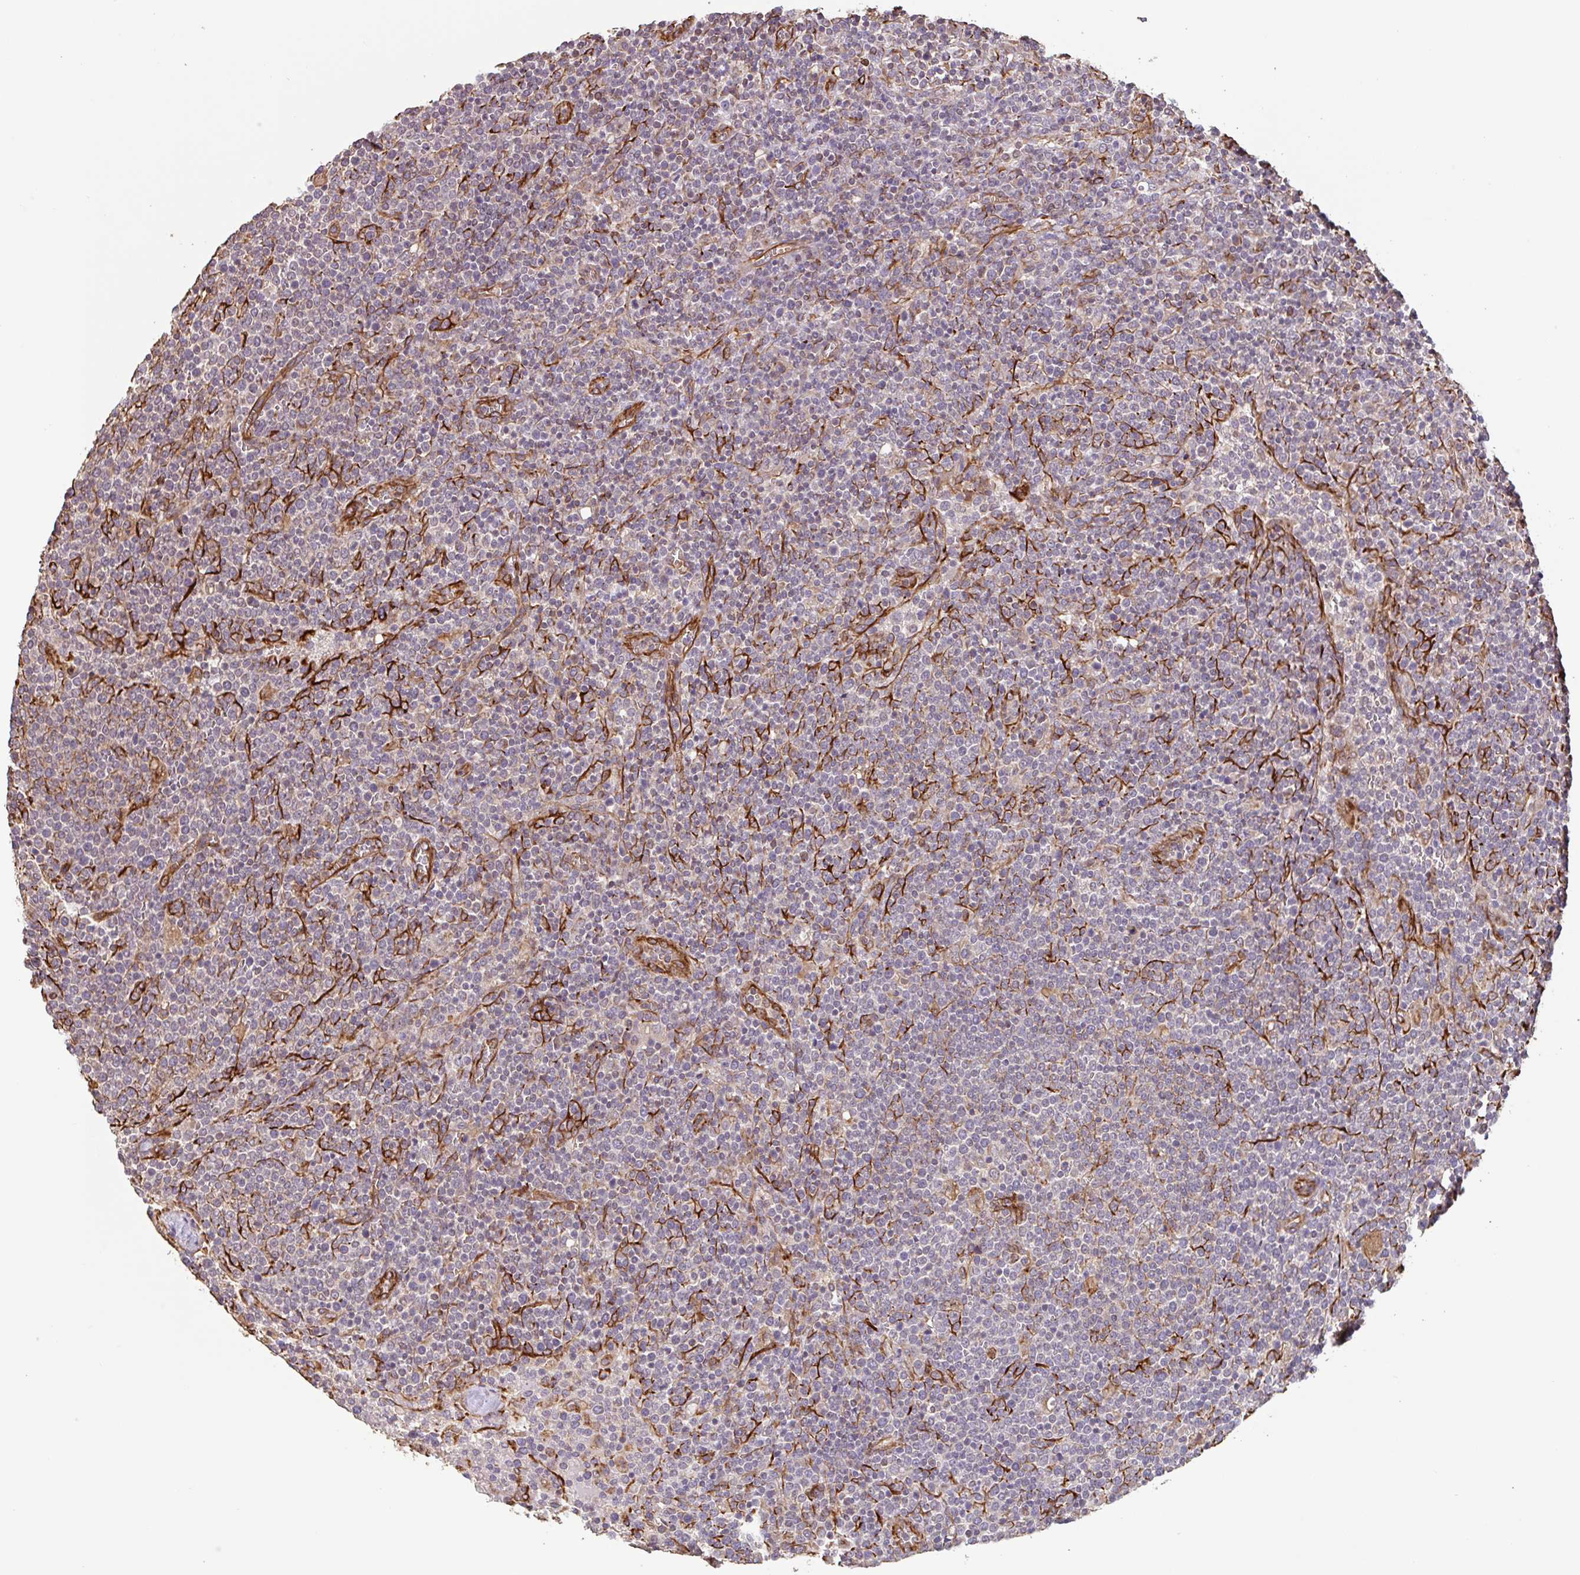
{"staining": {"intensity": "negative", "quantity": "none", "location": "none"}, "tissue": "lymphoma", "cell_type": "Tumor cells", "image_type": "cancer", "snomed": [{"axis": "morphology", "description": "Malignant lymphoma, non-Hodgkin's type, High grade"}, {"axis": "topography", "description": "Lymph node"}], "caption": "Immunohistochemistry (IHC) micrograph of lymphoma stained for a protein (brown), which displays no staining in tumor cells.", "gene": "ZNF790", "patient": {"sex": "male", "age": 61}}